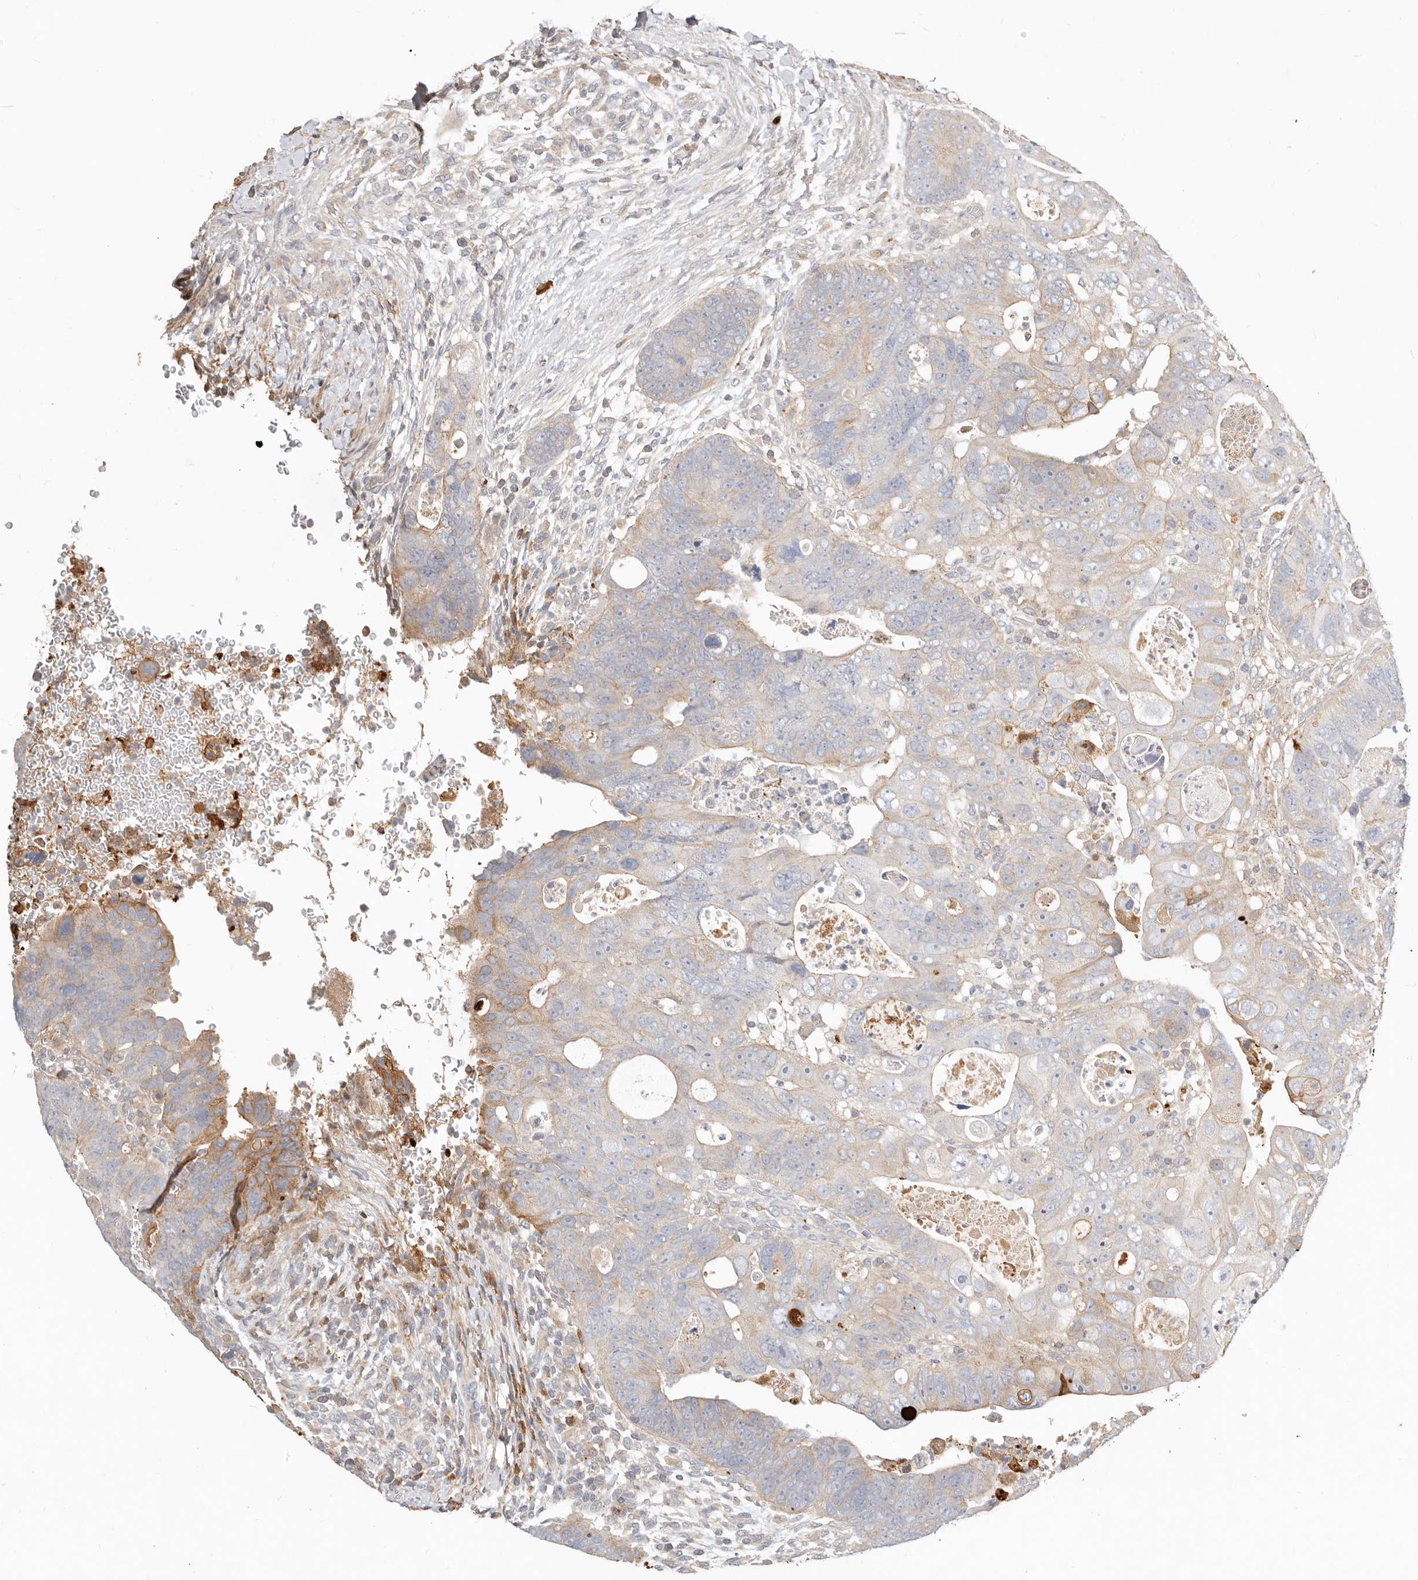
{"staining": {"intensity": "moderate", "quantity": "<25%", "location": "cytoplasmic/membranous"}, "tissue": "colorectal cancer", "cell_type": "Tumor cells", "image_type": "cancer", "snomed": [{"axis": "morphology", "description": "Adenocarcinoma, NOS"}, {"axis": "topography", "description": "Rectum"}], "caption": "Tumor cells show low levels of moderate cytoplasmic/membranous positivity in approximately <25% of cells in human colorectal adenocarcinoma.", "gene": "MTFR2", "patient": {"sex": "male", "age": 59}}